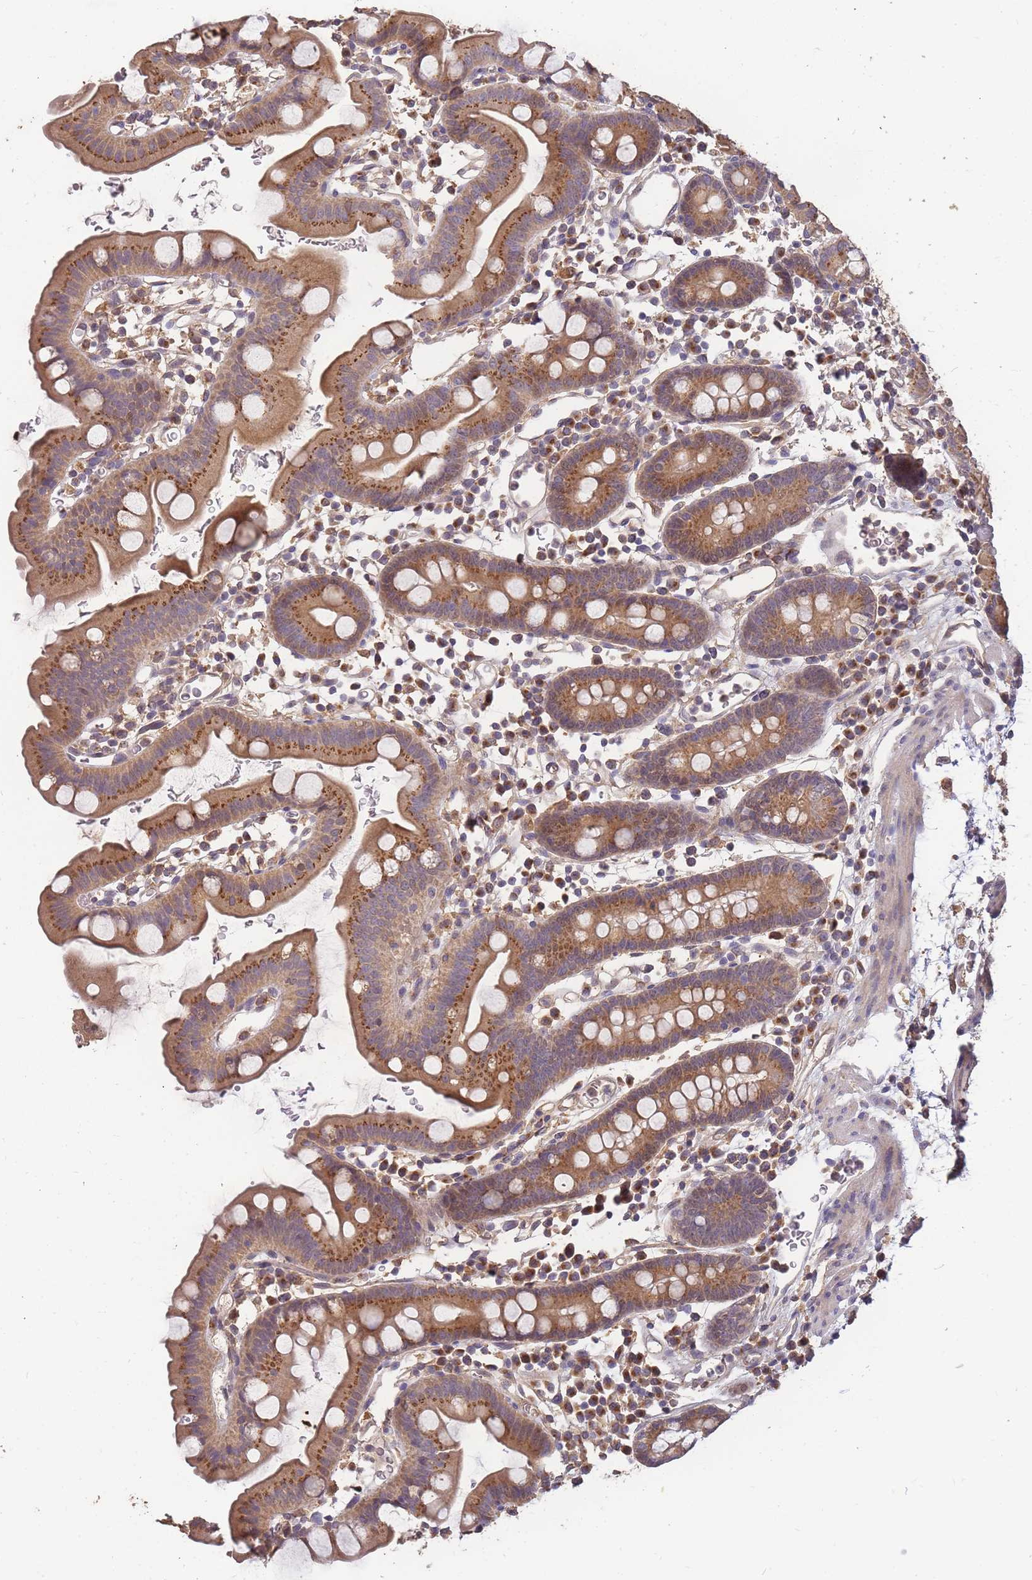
{"staining": {"intensity": "moderate", "quantity": ">75%", "location": "cytoplasmic/membranous"}, "tissue": "small intestine", "cell_type": "Glandular cells", "image_type": "normal", "snomed": [{"axis": "morphology", "description": "Normal tissue, NOS"}, {"axis": "topography", "description": "Stomach, upper"}, {"axis": "topography", "description": "Stomach, lower"}, {"axis": "topography", "description": "Small intestine"}], "caption": "Human small intestine stained with a brown dye reveals moderate cytoplasmic/membranous positive positivity in approximately >75% of glandular cells.", "gene": "CDKN2AIPNL", "patient": {"sex": "male", "age": 68}}